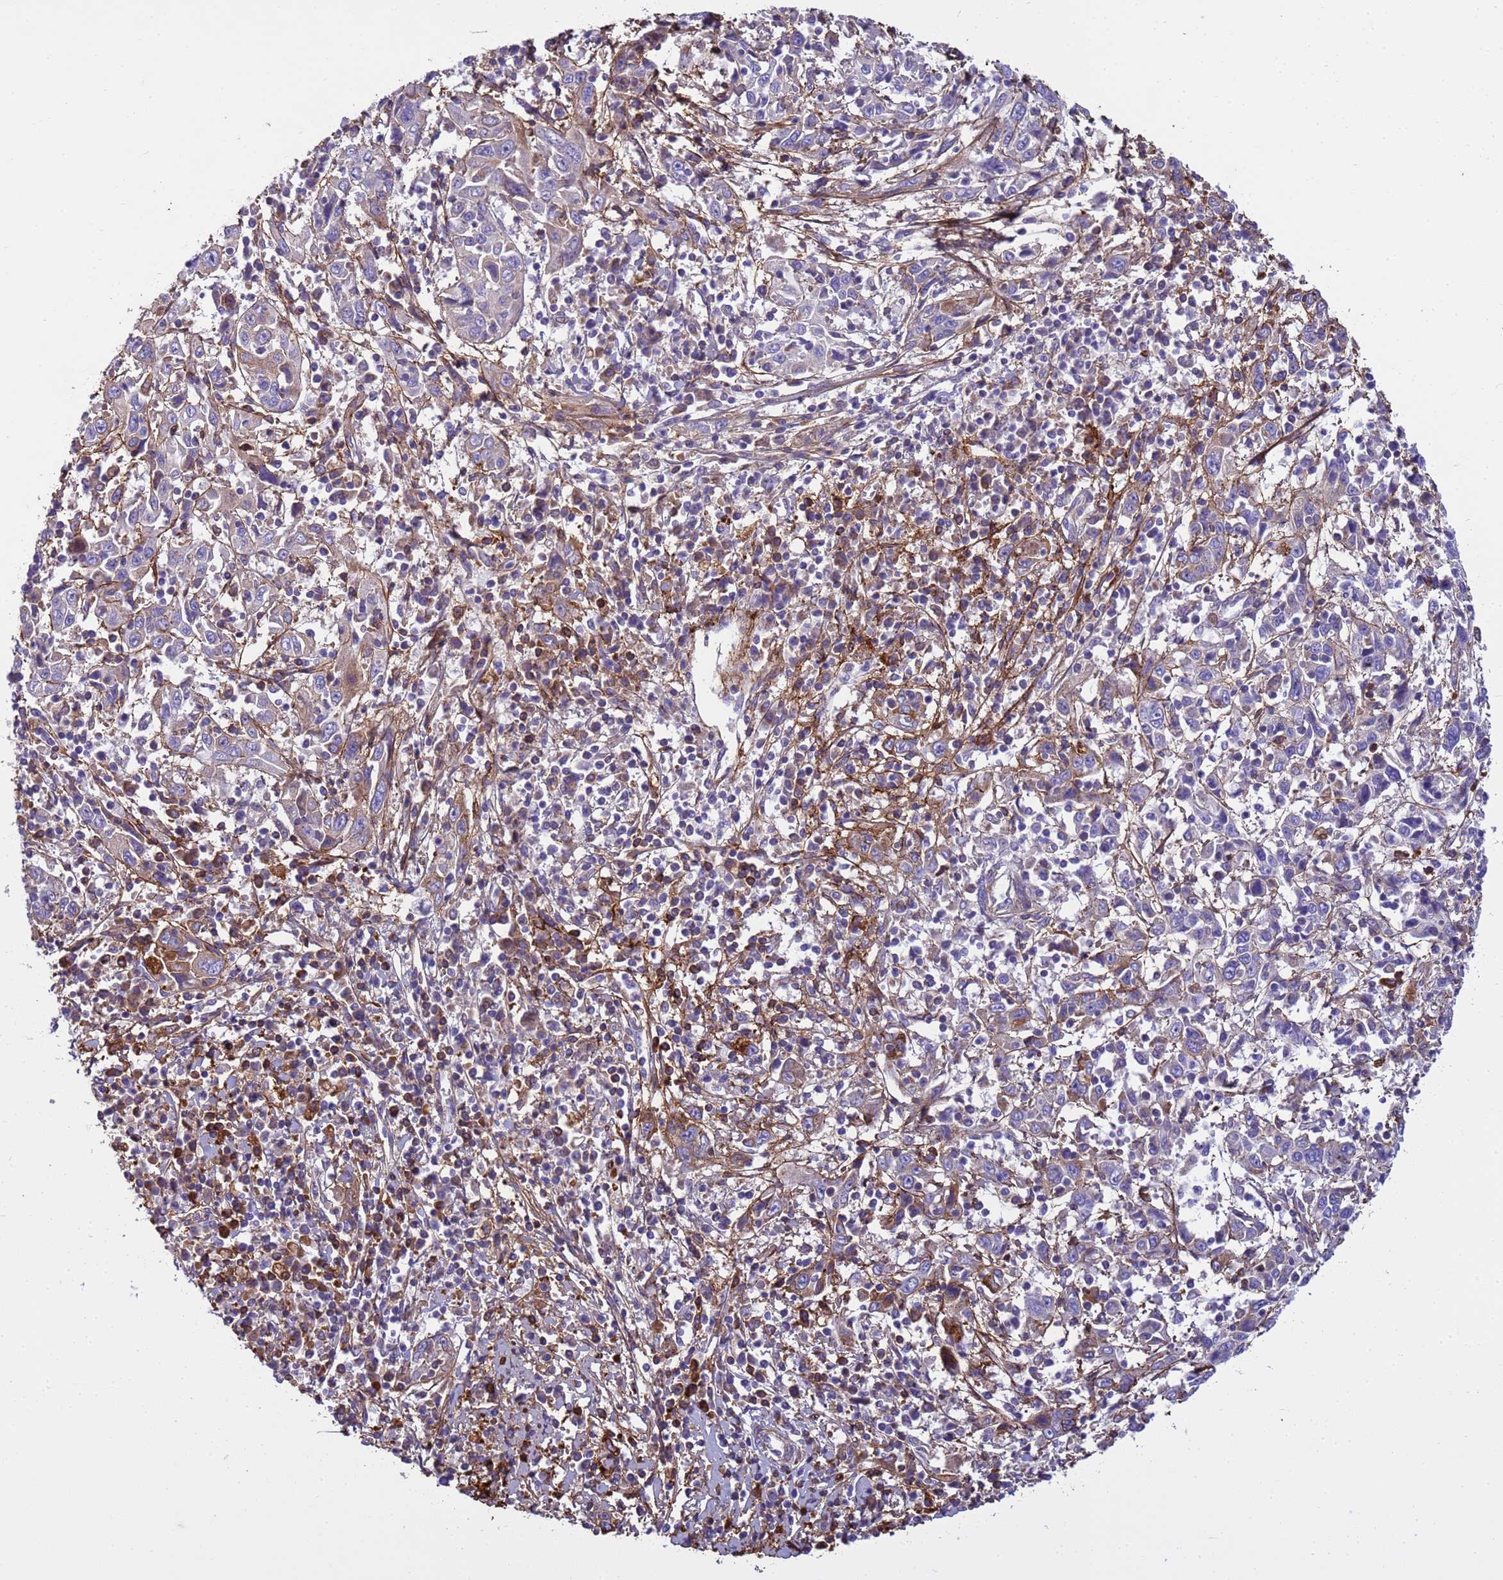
{"staining": {"intensity": "negative", "quantity": "none", "location": "none"}, "tissue": "cervical cancer", "cell_type": "Tumor cells", "image_type": "cancer", "snomed": [{"axis": "morphology", "description": "Squamous cell carcinoma, NOS"}, {"axis": "topography", "description": "Cervix"}], "caption": "Immunohistochemistry (IHC) image of cervical cancer (squamous cell carcinoma) stained for a protein (brown), which exhibits no staining in tumor cells.", "gene": "P2RX7", "patient": {"sex": "female", "age": 46}}